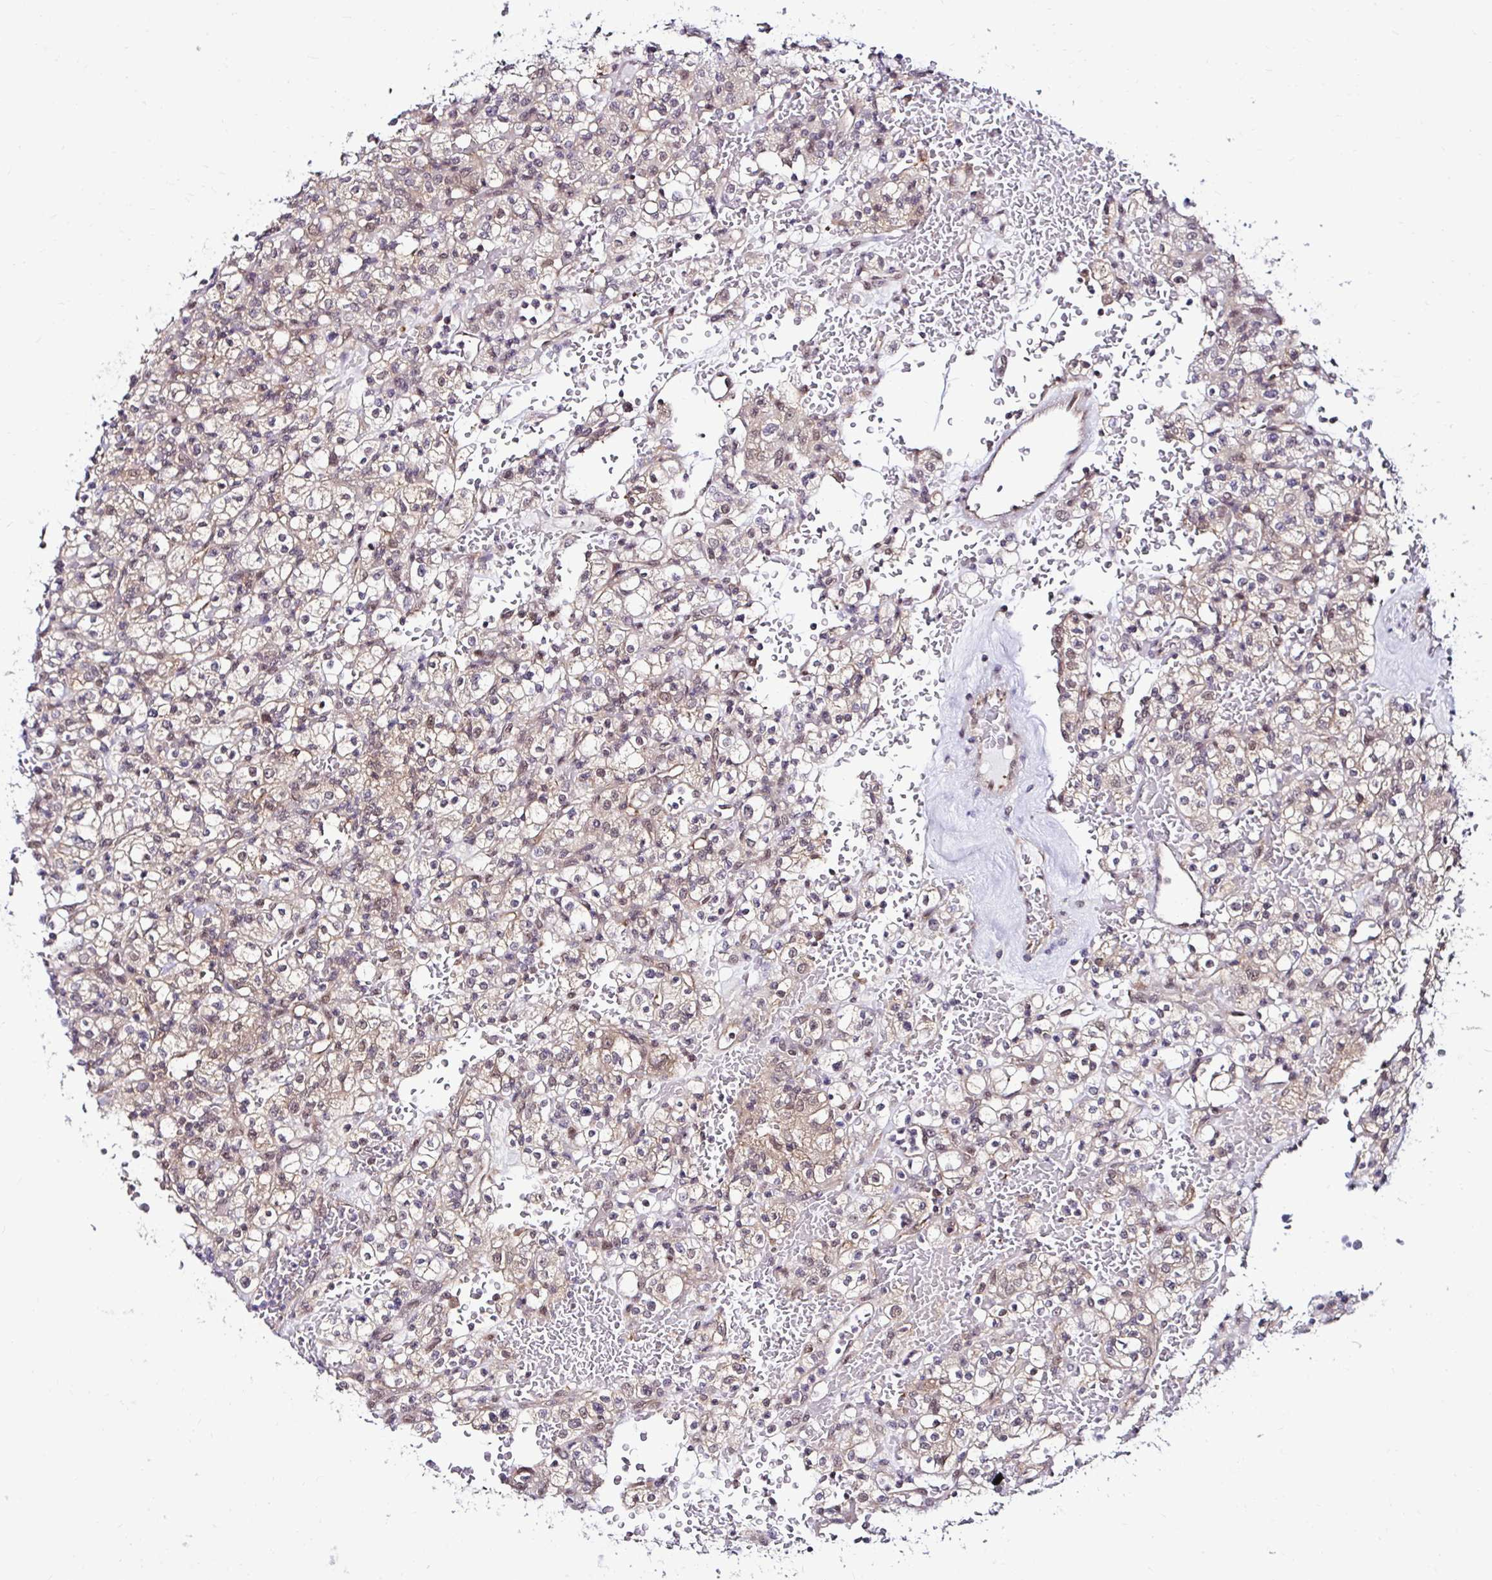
{"staining": {"intensity": "weak", "quantity": "25%-75%", "location": "cytoplasmic/membranous,nuclear"}, "tissue": "renal cancer", "cell_type": "Tumor cells", "image_type": "cancer", "snomed": [{"axis": "morphology", "description": "Normal tissue, NOS"}, {"axis": "morphology", "description": "Adenocarcinoma, NOS"}, {"axis": "topography", "description": "Kidney"}], "caption": "IHC (DAB (3,3'-diaminobenzidine)) staining of renal cancer reveals weak cytoplasmic/membranous and nuclear protein expression in about 25%-75% of tumor cells.", "gene": "PSMD3", "patient": {"sex": "female", "age": 72}}